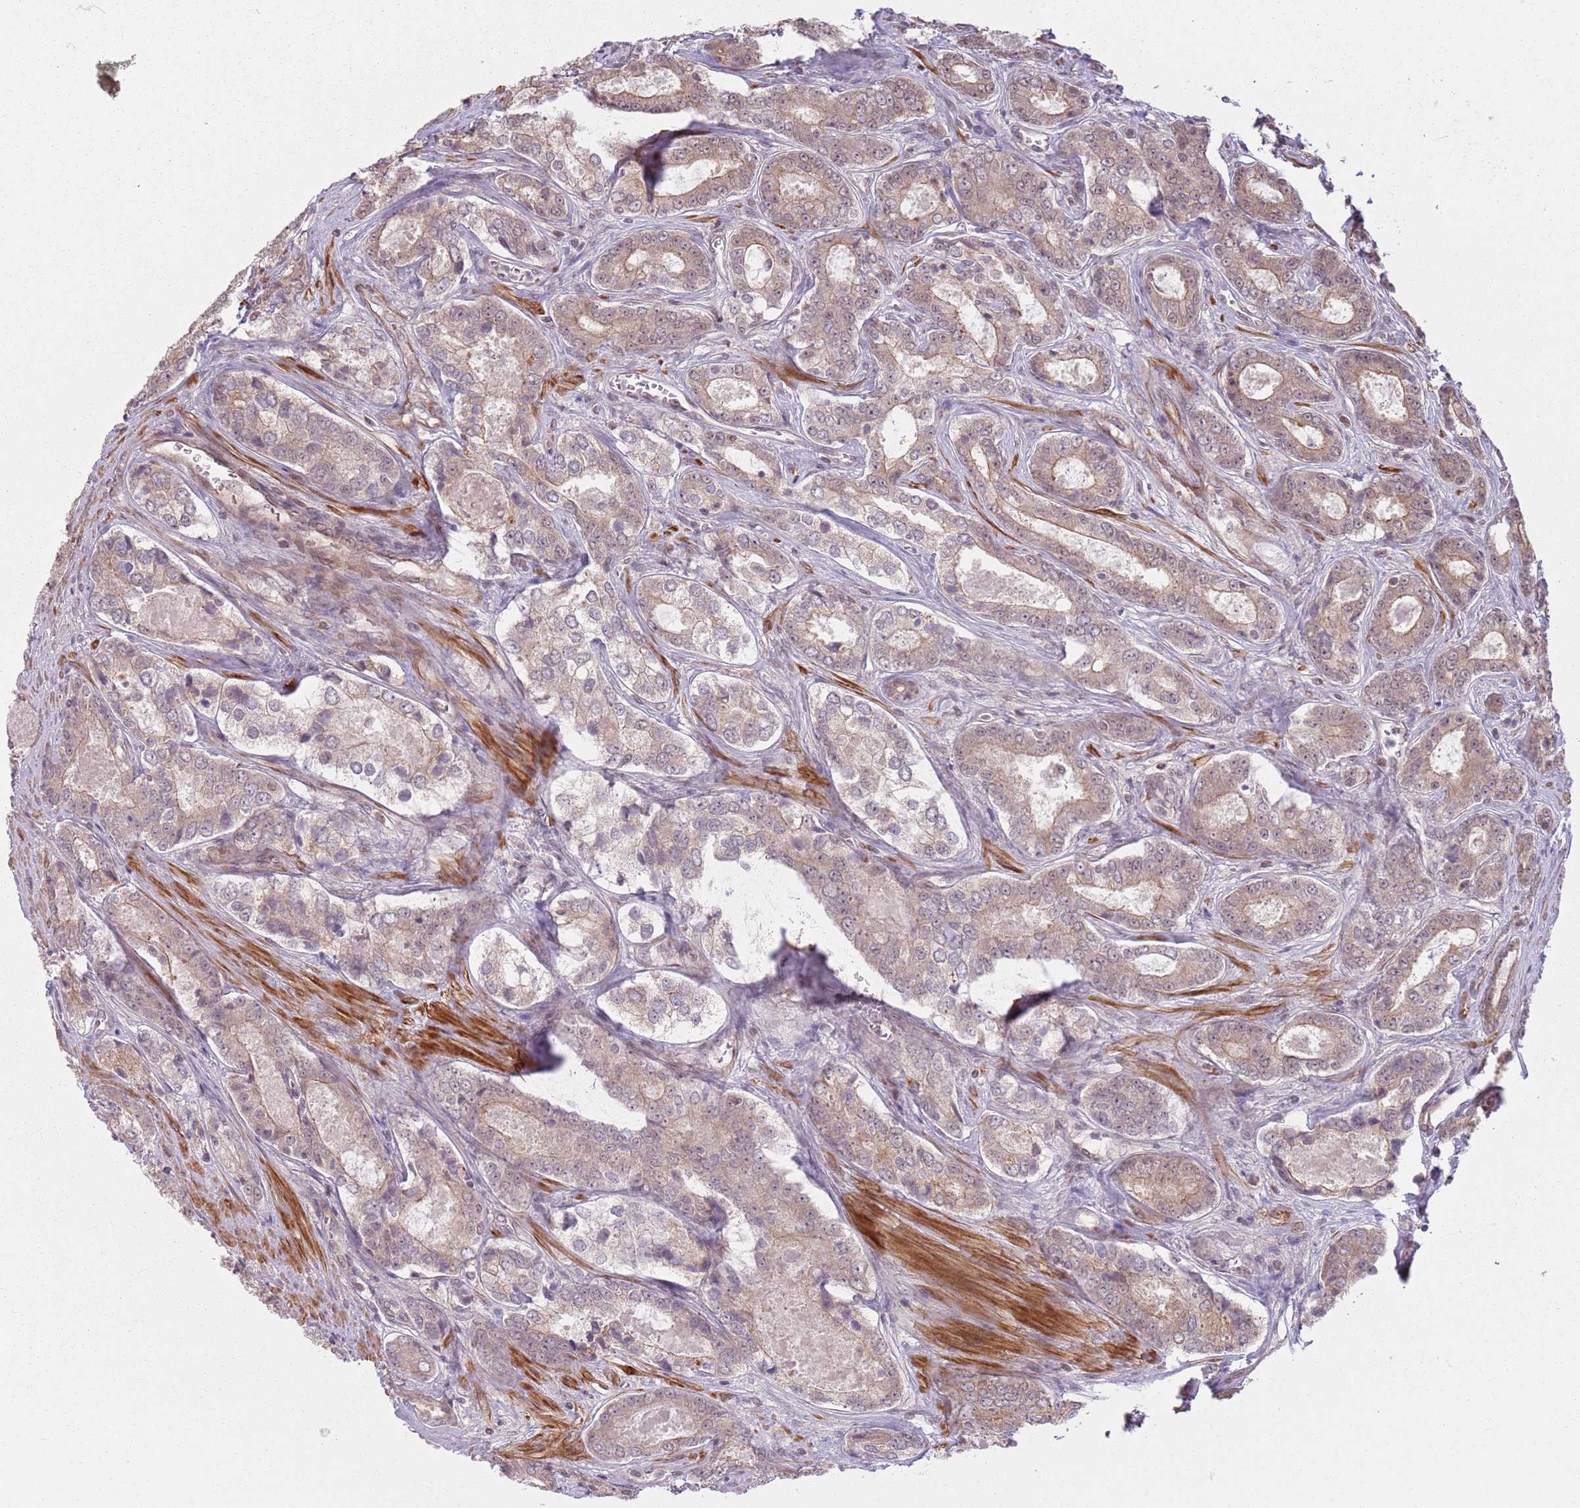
{"staining": {"intensity": "weak", "quantity": ">75%", "location": "cytoplasmic/membranous"}, "tissue": "prostate cancer", "cell_type": "Tumor cells", "image_type": "cancer", "snomed": [{"axis": "morphology", "description": "Adenocarcinoma, Low grade"}, {"axis": "topography", "description": "Prostate"}], "caption": "This is a histology image of immunohistochemistry (IHC) staining of low-grade adenocarcinoma (prostate), which shows weak staining in the cytoplasmic/membranous of tumor cells.", "gene": "CCDC154", "patient": {"sex": "male", "age": 68}}